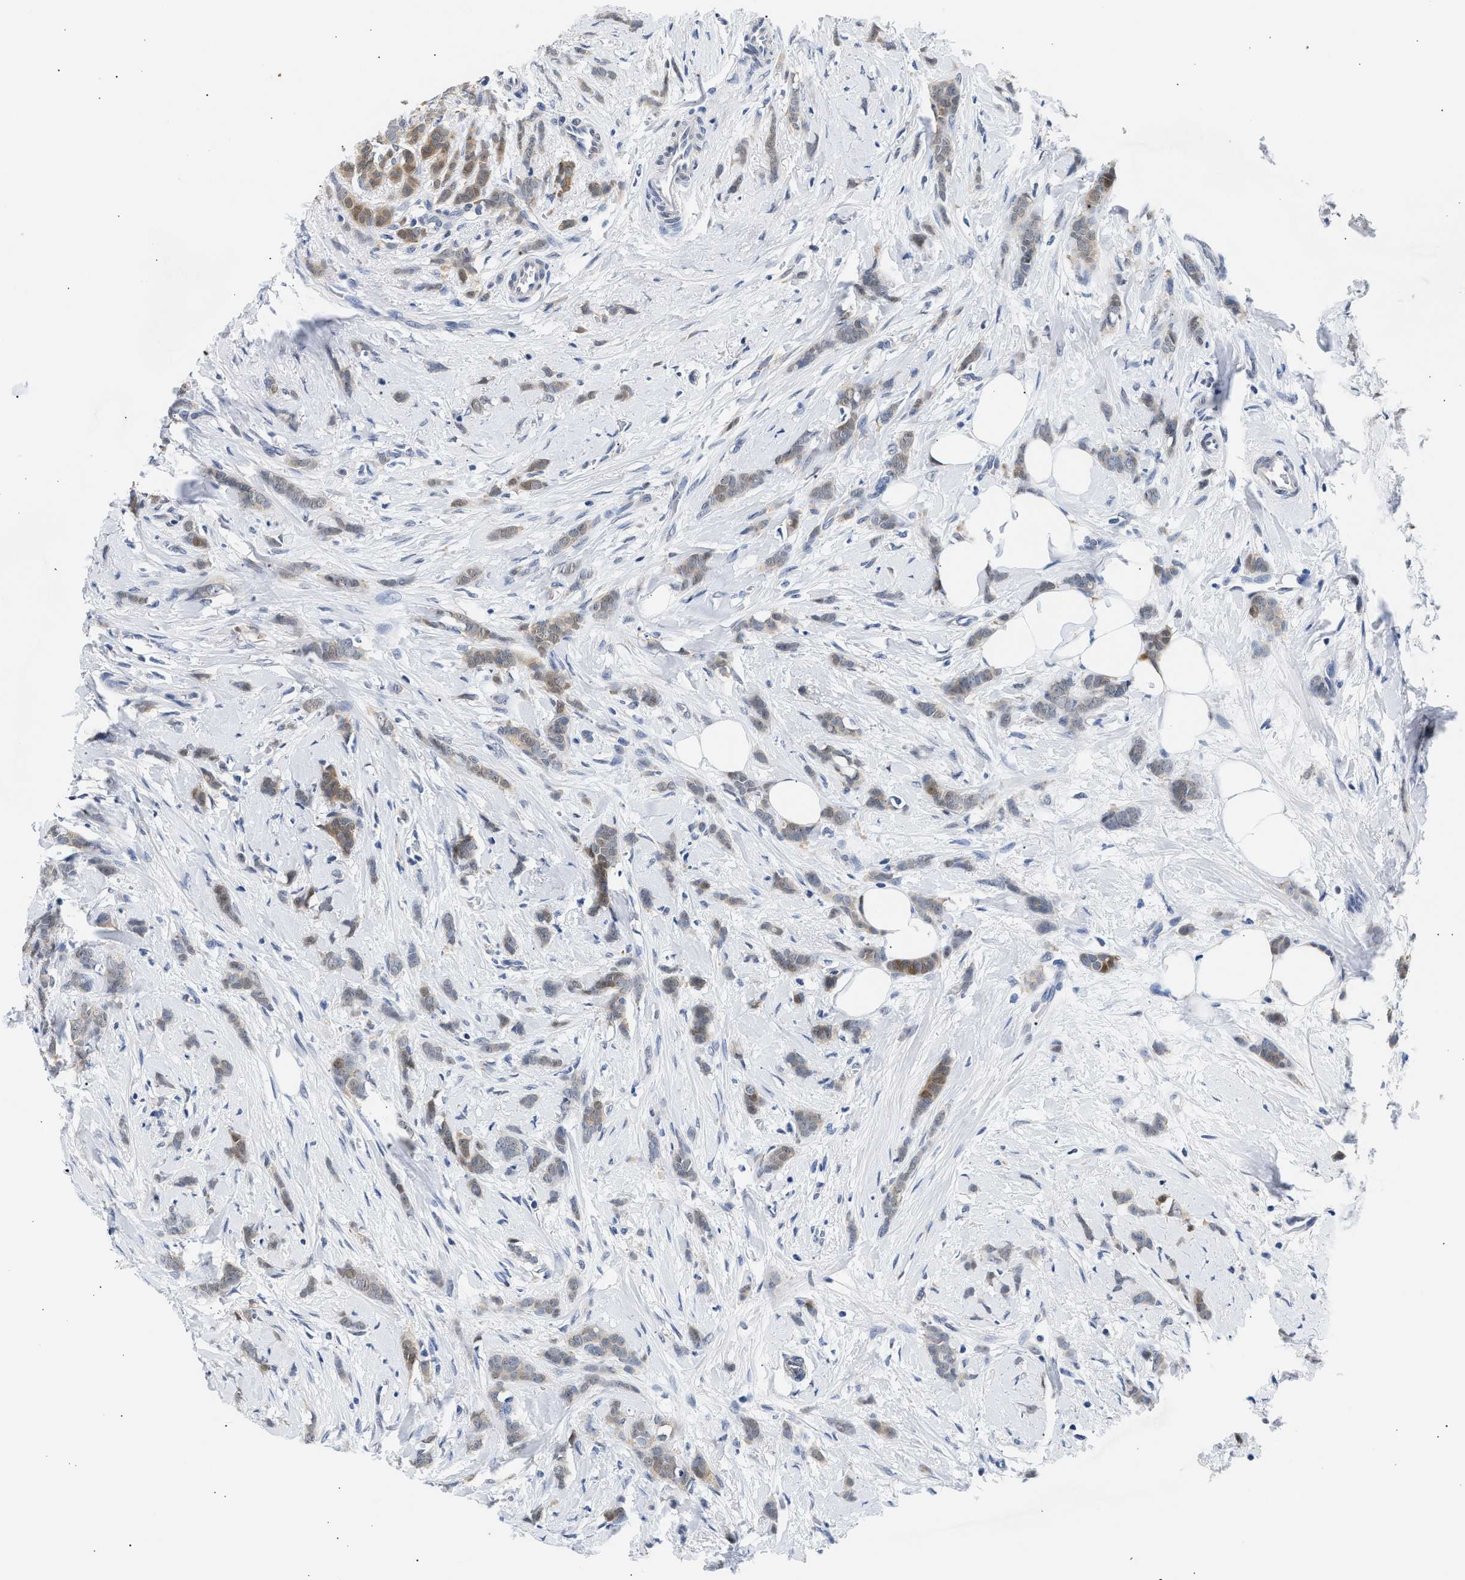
{"staining": {"intensity": "weak", "quantity": "<25%", "location": "cytoplasmic/membranous,nuclear"}, "tissue": "breast cancer", "cell_type": "Tumor cells", "image_type": "cancer", "snomed": [{"axis": "morphology", "description": "Lobular carcinoma, in situ"}, {"axis": "morphology", "description": "Lobular carcinoma"}, {"axis": "topography", "description": "Breast"}], "caption": "Immunohistochemistry image of neoplastic tissue: breast cancer stained with DAB displays no significant protein positivity in tumor cells.", "gene": "PPM1L", "patient": {"sex": "female", "age": 41}}